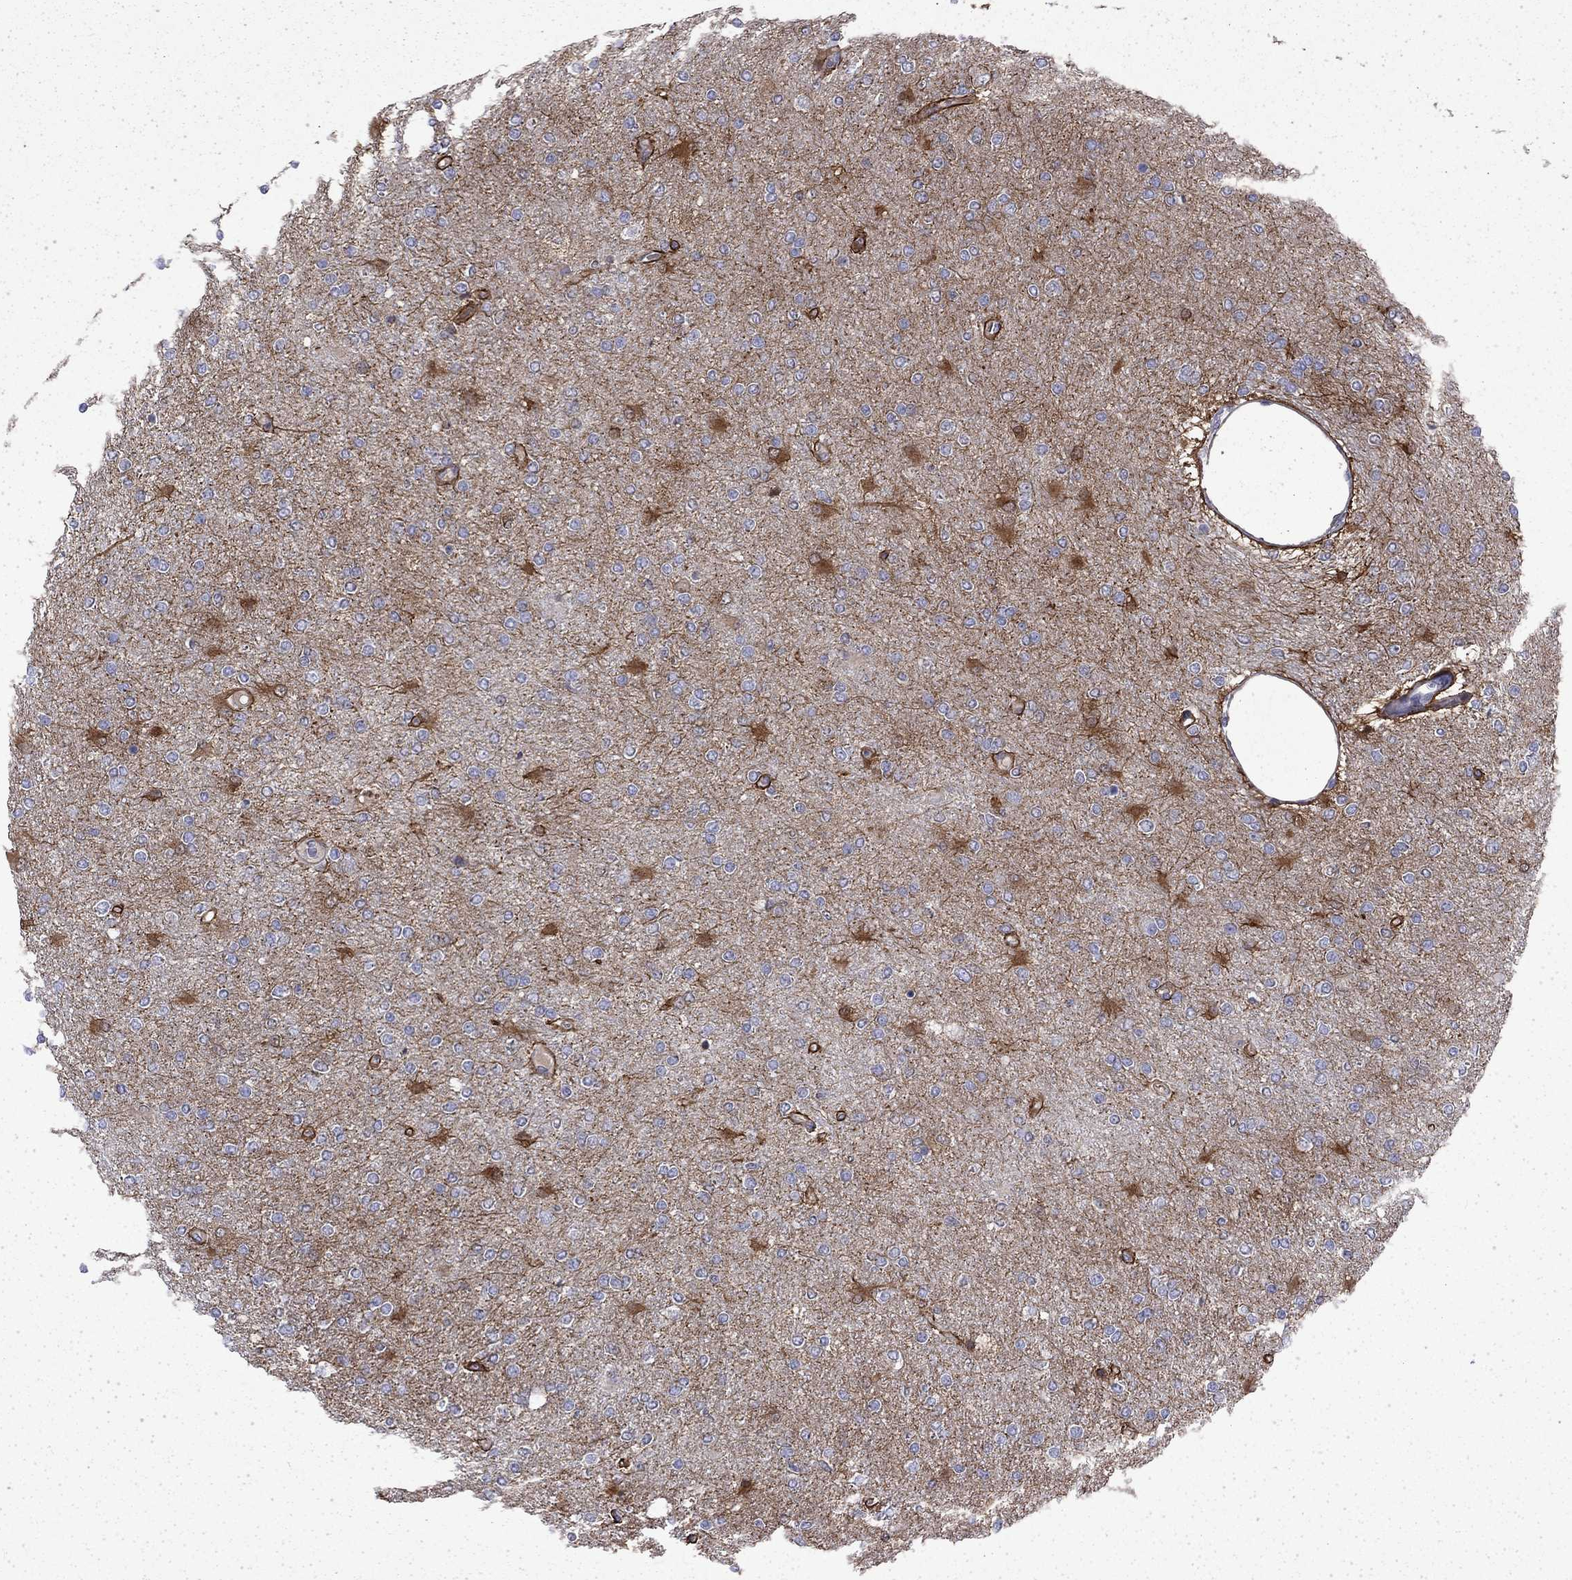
{"staining": {"intensity": "strong", "quantity": "<25%", "location": "cytoplasmic/membranous"}, "tissue": "glioma", "cell_type": "Tumor cells", "image_type": "cancer", "snomed": [{"axis": "morphology", "description": "Glioma, malignant, High grade"}, {"axis": "topography", "description": "Cerebral cortex"}], "caption": "Brown immunohistochemical staining in glioma reveals strong cytoplasmic/membranous expression in about <25% of tumor cells. The staining was performed using DAB (3,3'-diaminobenzidine), with brown indicating positive protein expression. Nuclei are stained blue with hematoxylin.", "gene": "DTNA", "patient": {"sex": "male", "age": 70}}